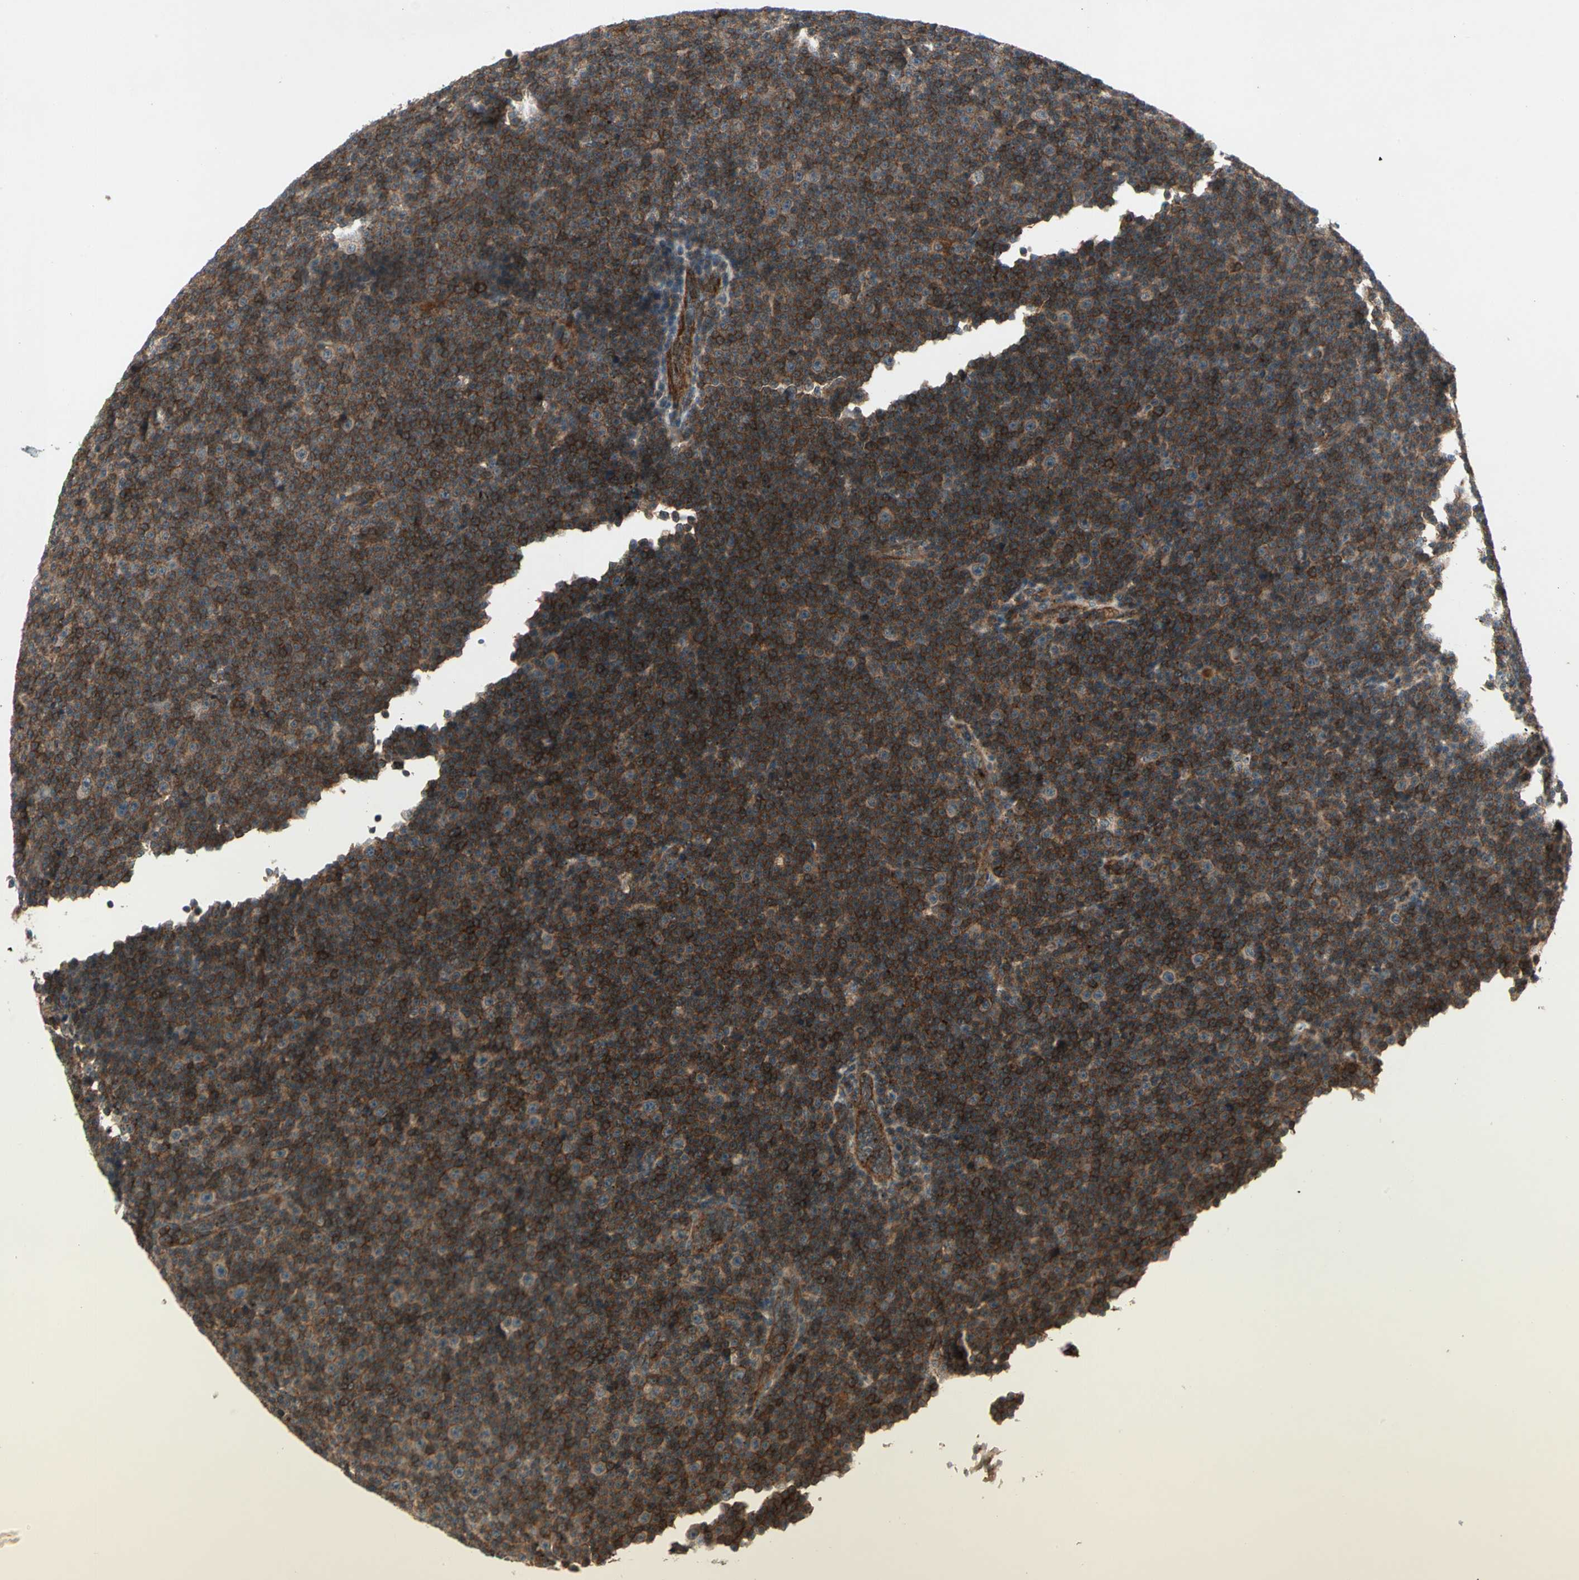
{"staining": {"intensity": "weak", "quantity": ">75%", "location": "cytoplasmic/membranous"}, "tissue": "lymphoma", "cell_type": "Tumor cells", "image_type": "cancer", "snomed": [{"axis": "morphology", "description": "Malignant lymphoma, non-Hodgkin's type, Low grade"}, {"axis": "topography", "description": "Lymph node"}], "caption": "IHC (DAB (3,3'-diaminobenzidine)) staining of lymphoma displays weak cytoplasmic/membranous protein positivity in approximately >75% of tumor cells.", "gene": "FLOT1", "patient": {"sex": "female", "age": 67}}